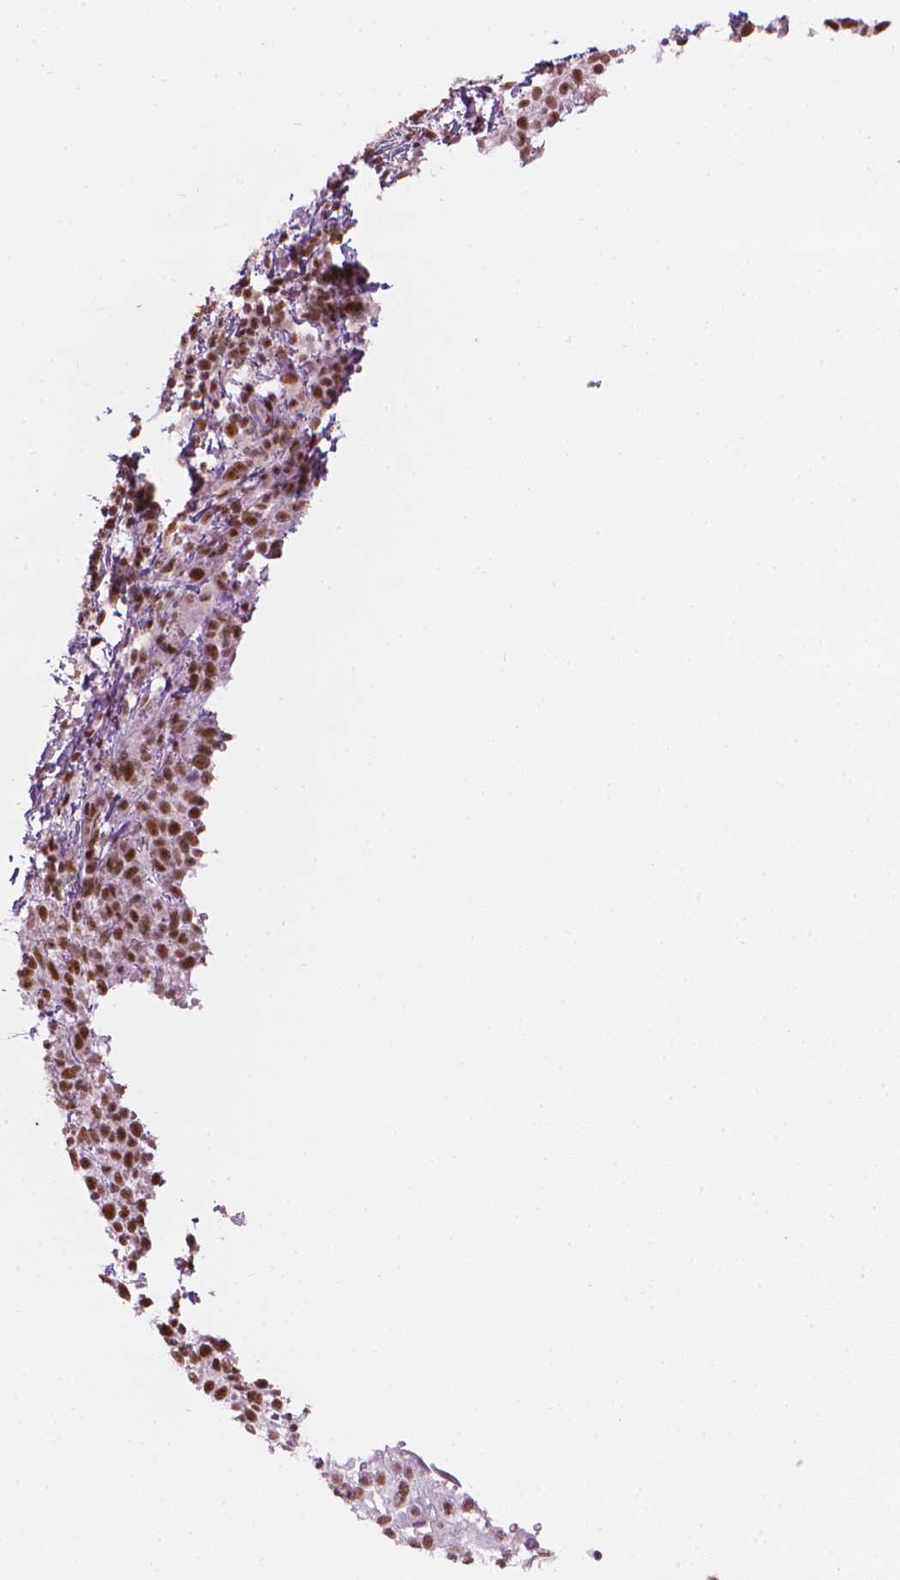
{"staining": {"intensity": "strong", "quantity": ">75%", "location": "nuclear"}, "tissue": "cervical cancer", "cell_type": "Tumor cells", "image_type": "cancer", "snomed": [{"axis": "morphology", "description": "Squamous cell carcinoma, NOS"}, {"axis": "topography", "description": "Cervix"}], "caption": "High-magnification brightfield microscopy of cervical squamous cell carcinoma stained with DAB (3,3'-diaminobenzidine) (brown) and counterstained with hematoxylin (blue). tumor cells exhibit strong nuclear positivity is appreciated in about>75% of cells.", "gene": "ELF2", "patient": {"sex": "female", "age": 61}}